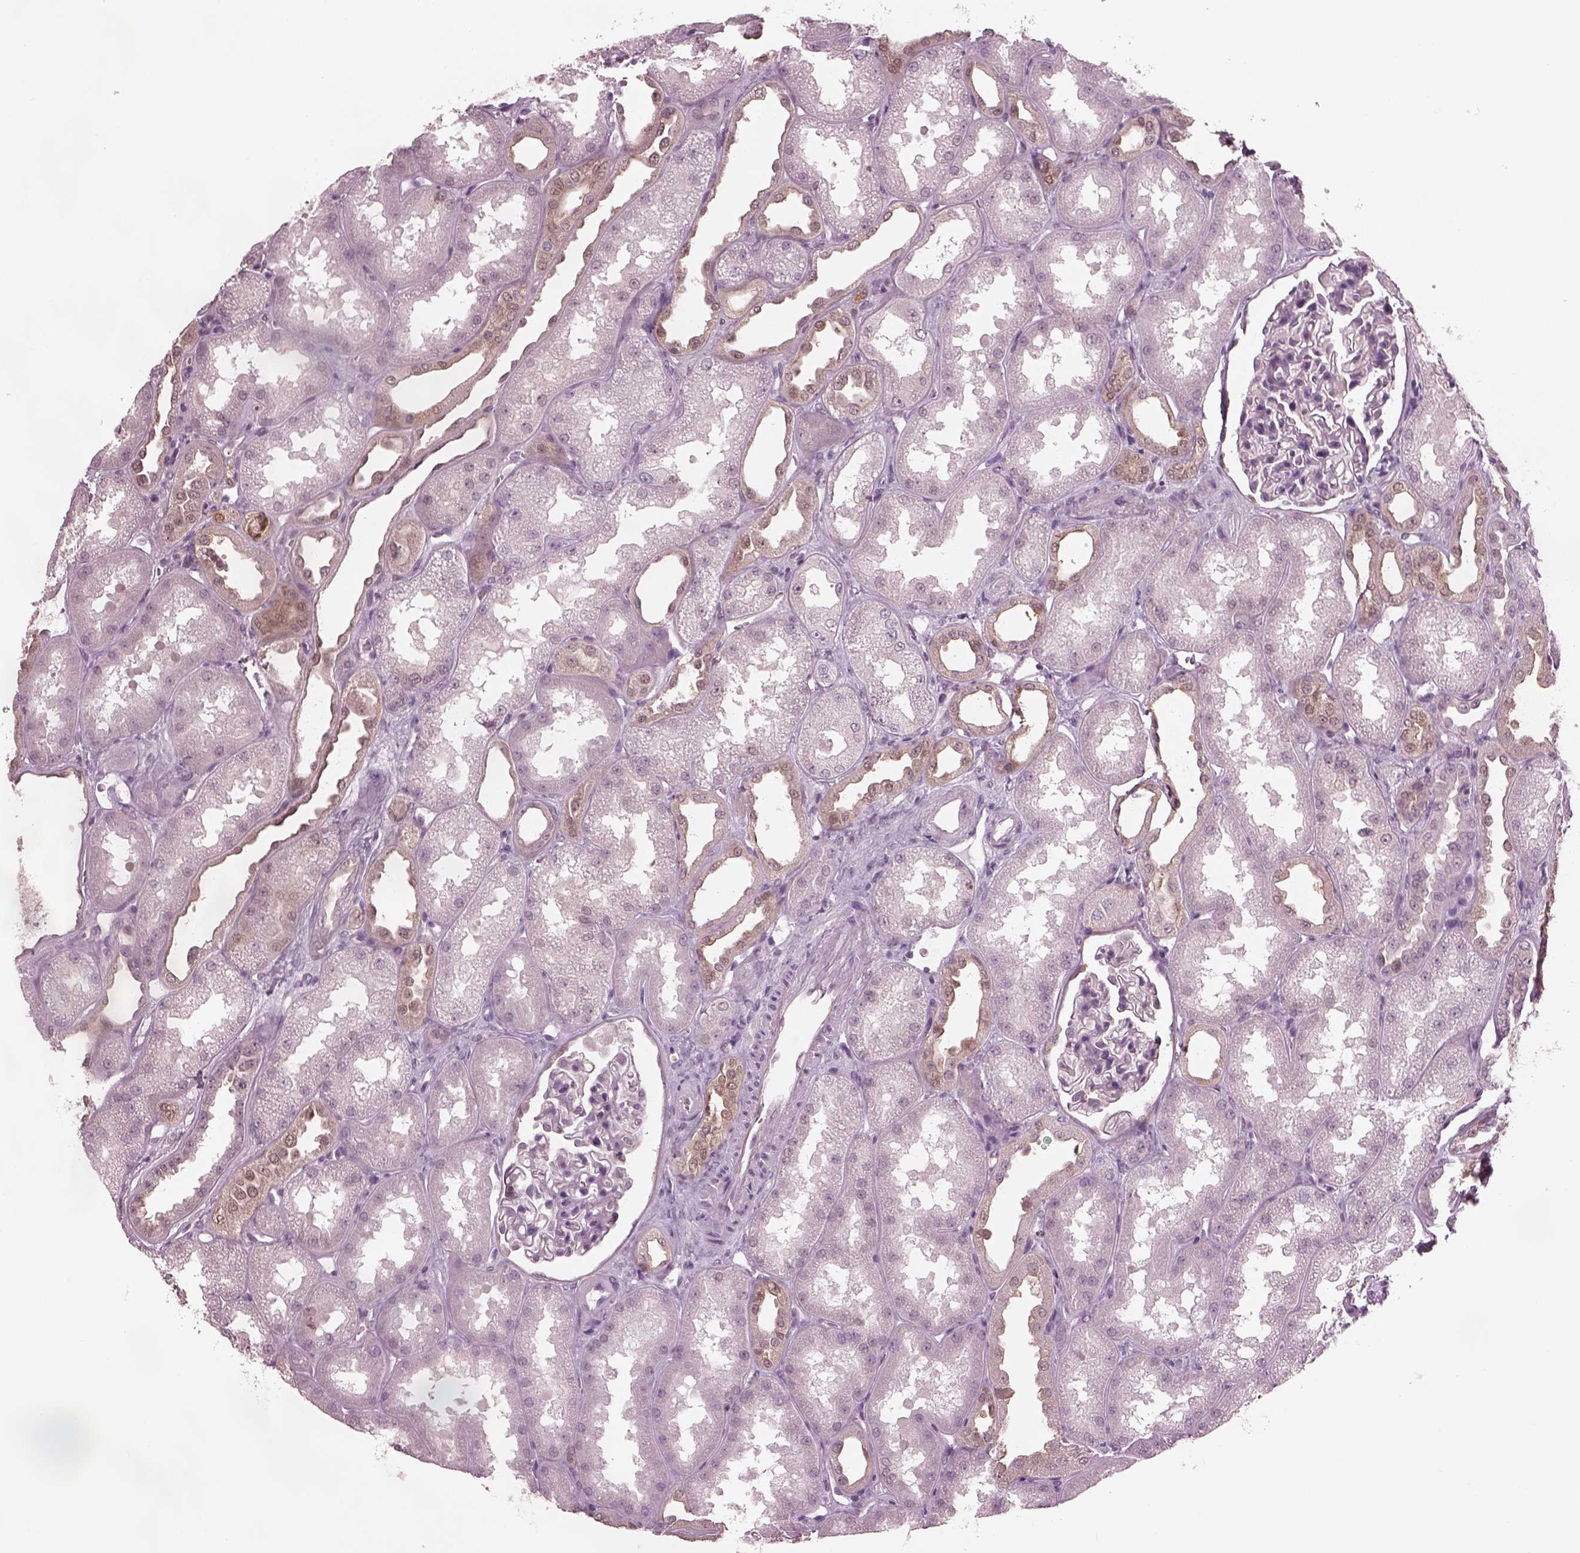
{"staining": {"intensity": "negative", "quantity": "none", "location": "none"}, "tissue": "kidney", "cell_type": "Cells in glomeruli", "image_type": "normal", "snomed": [{"axis": "morphology", "description": "Normal tissue, NOS"}, {"axis": "topography", "description": "Kidney"}], "caption": "IHC of benign human kidney displays no staining in cells in glomeruli.", "gene": "SRI", "patient": {"sex": "male", "age": 61}}